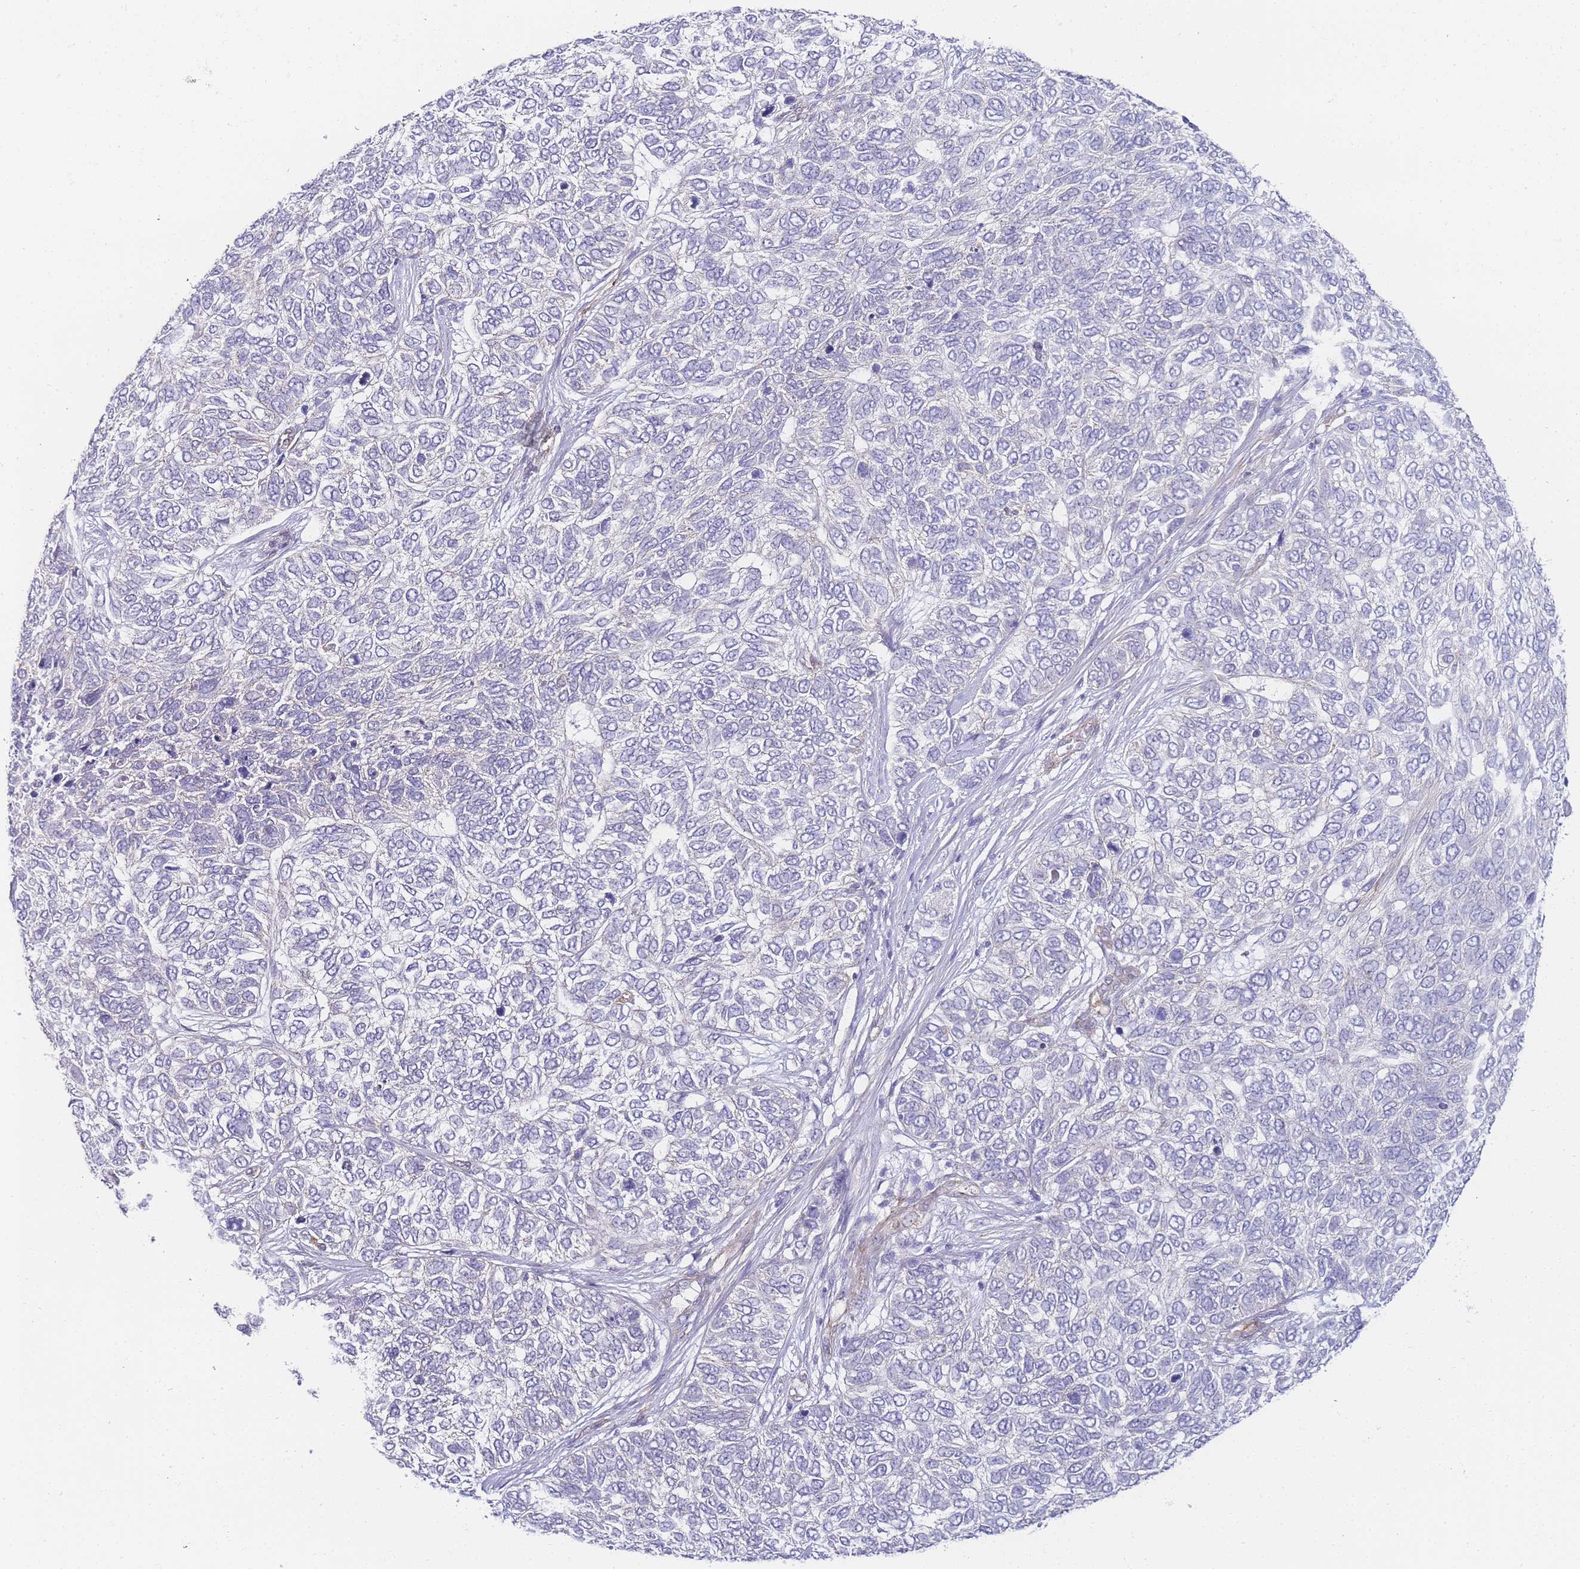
{"staining": {"intensity": "negative", "quantity": "none", "location": "none"}, "tissue": "skin cancer", "cell_type": "Tumor cells", "image_type": "cancer", "snomed": [{"axis": "morphology", "description": "Basal cell carcinoma"}, {"axis": "topography", "description": "Skin"}], "caption": "The micrograph demonstrates no significant expression in tumor cells of skin cancer.", "gene": "PDCD7", "patient": {"sex": "female", "age": 65}}